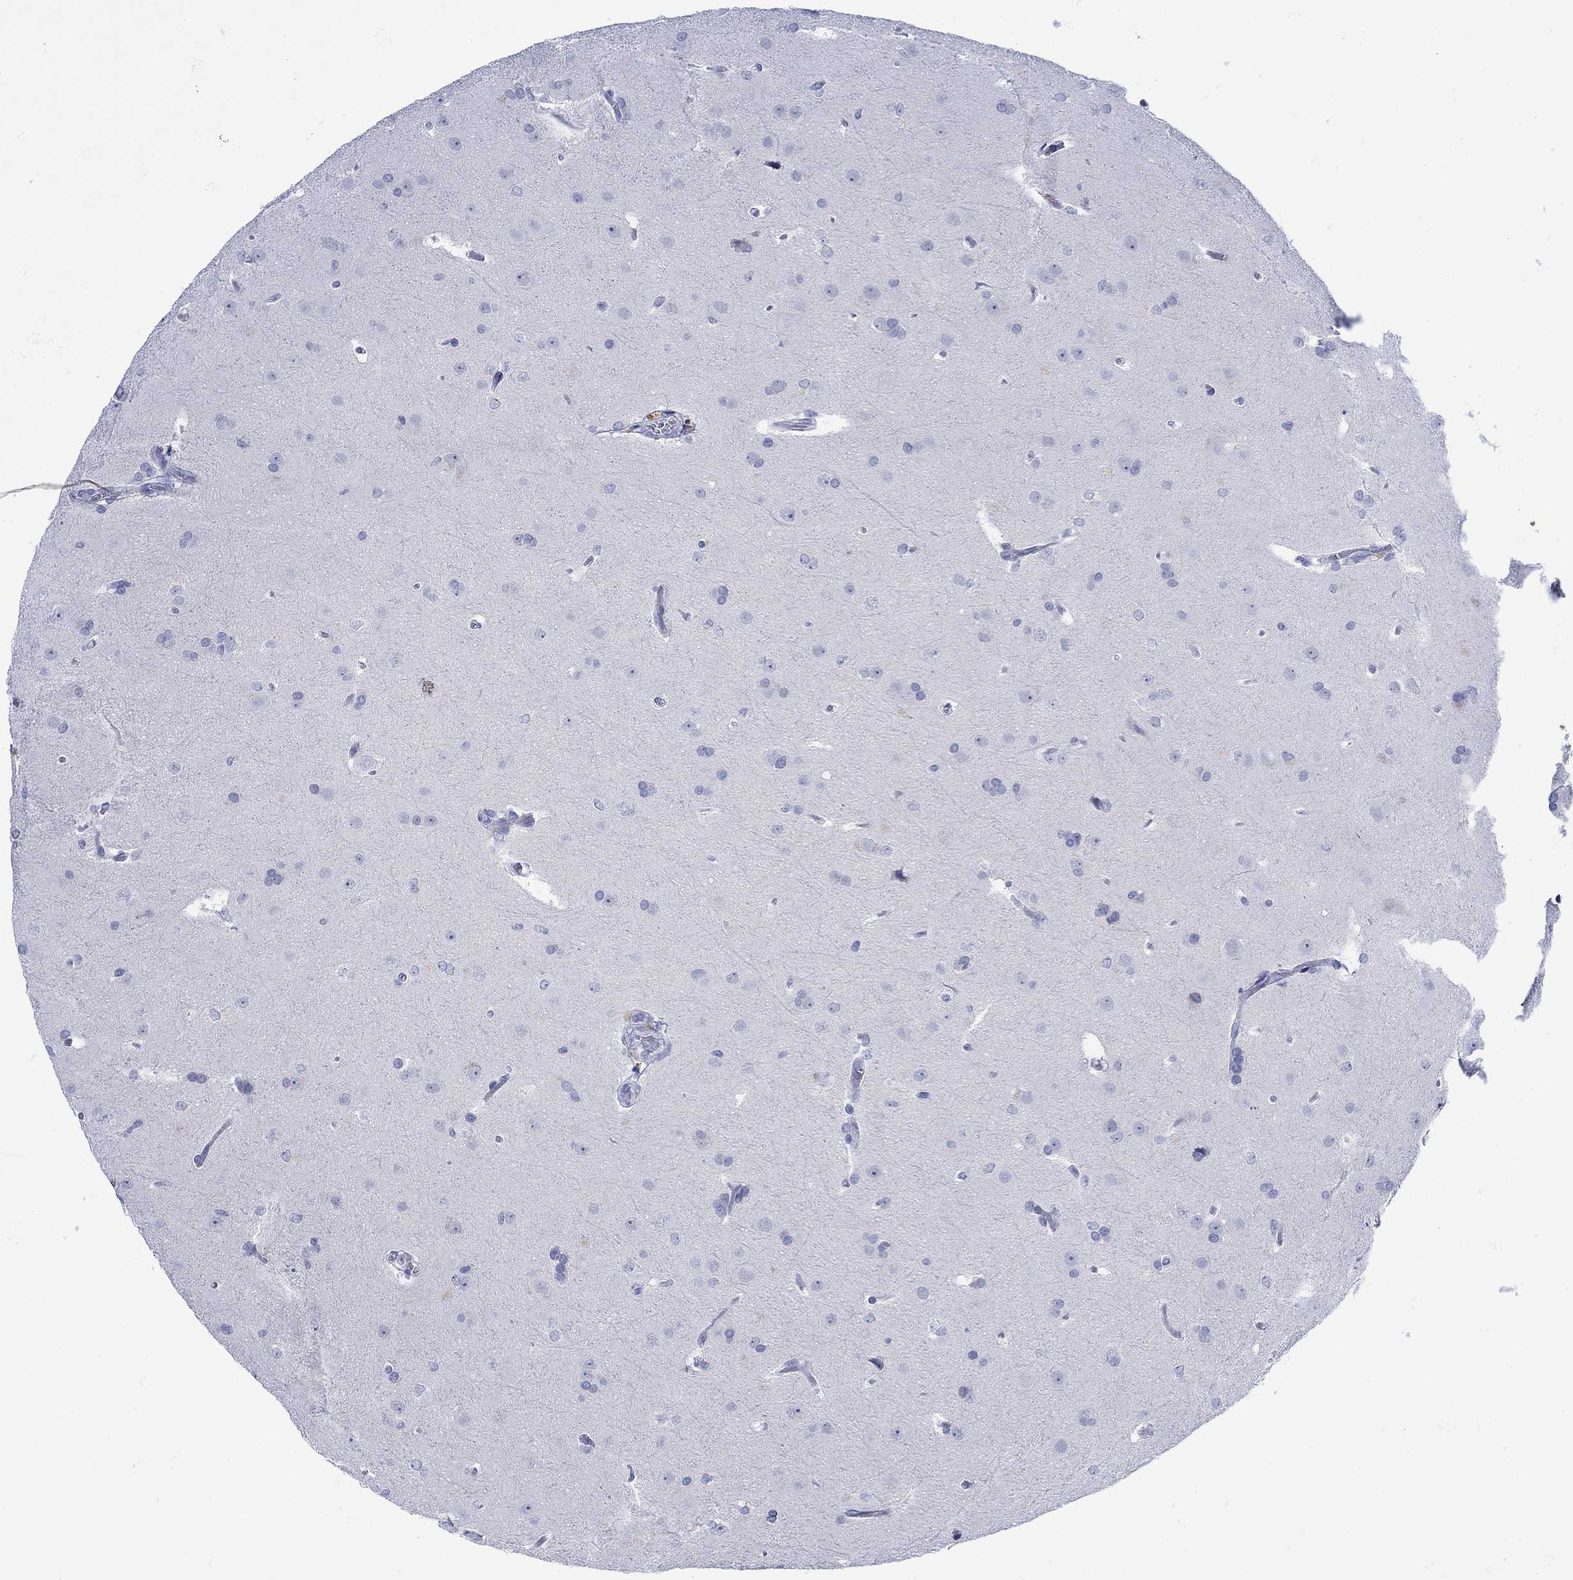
{"staining": {"intensity": "negative", "quantity": "none", "location": "none"}, "tissue": "glioma", "cell_type": "Tumor cells", "image_type": "cancer", "snomed": [{"axis": "morphology", "description": "Glioma, malignant, Low grade"}, {"axis": "topography", "description": "Brain"}], "caption": "An IHC histopathology image of glioma is shown. There is no staining in tumor cells of glioma. (DAB (3,3'-diaminobenzidine) IHC with hematoxylin counter stain).", "gene": "LINGO3", "patient": {"sex": "female", "age": 32}}